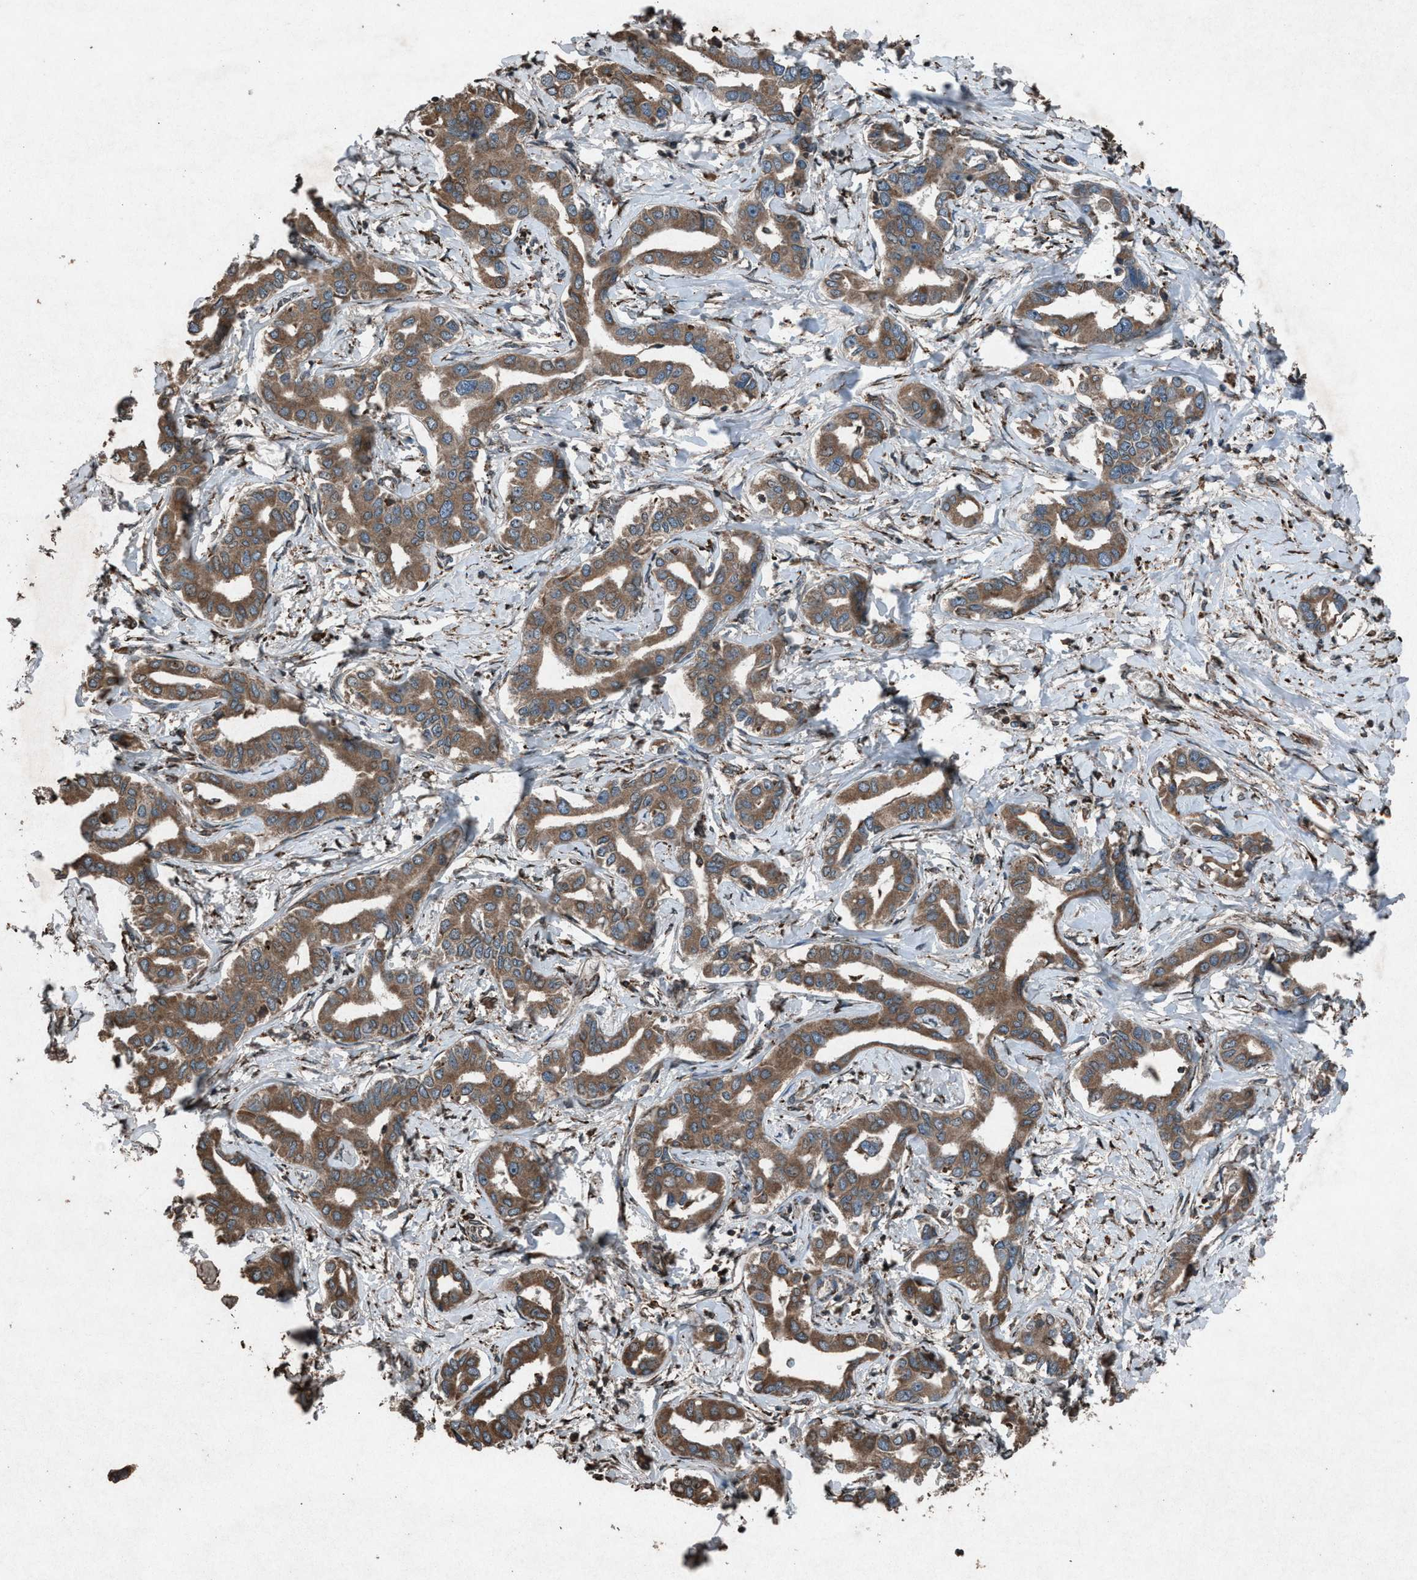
{"staining": {"intensity": "moderate", "quantity": ">75%", "location": "cytoplasmic/membranous"}, "tissue": "liver cancer", "cell_type": "Tumor cells", "image_type": "cancer", "snomed": [{"axis": "morphology", "description": "Cholangiocarcinoma"}, {"axis": "topography", "description": "Liver"}], "caption": "Approximately >75% of tumor cells in liver cancer (cholangiocarcinoma) show moderate cytoplasmic/membranous protein expression as visualized by brown immunohistochemical staining.", "gene": "CALR", "patient": {"sex": "male", "age": 59}}